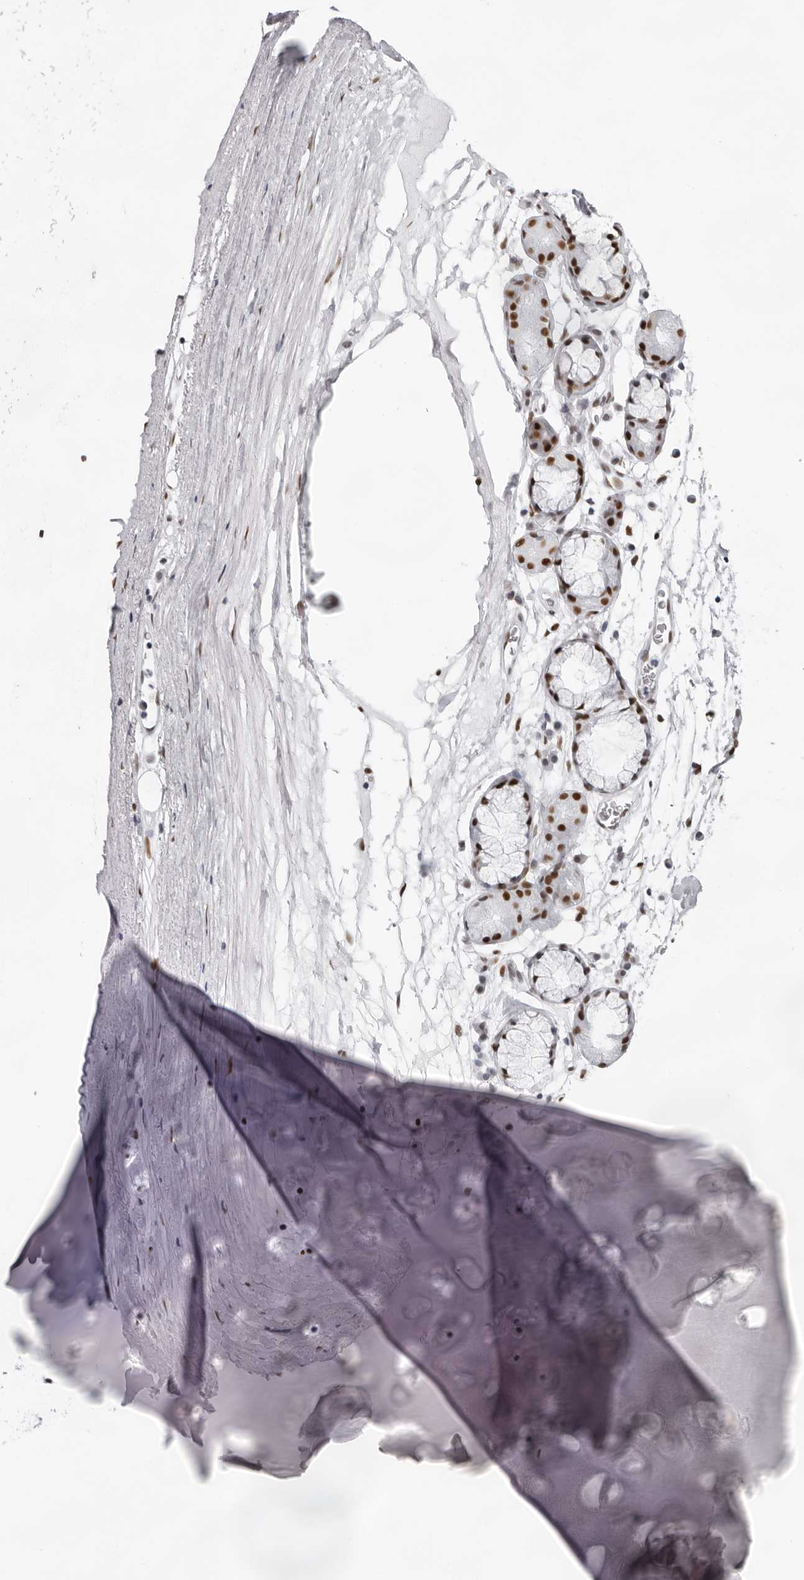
{"staining": {"intensity": "weak", "quantity": ">75%", "location": "nuclear"}, "tissue": "adipose tissue", "cell_type": "Adipocytes", "image_type": "normal", "snomed": [{"axis": "morphology", "description": "Normal tissue, NOS"}, {"axis": "topography", "description": "Cartilage tissue"}], "caption": "This histopathology image demonstrates normal adipose tissue stained with immunohistochemistry (IHC) to label a protein in brown. The nuclear of adipocytes show weak positivity for the protein. Nuclei are counter-stained blue.", "gene": "IRF2BP2", "patient": {"sex": "female", "age": 63}}